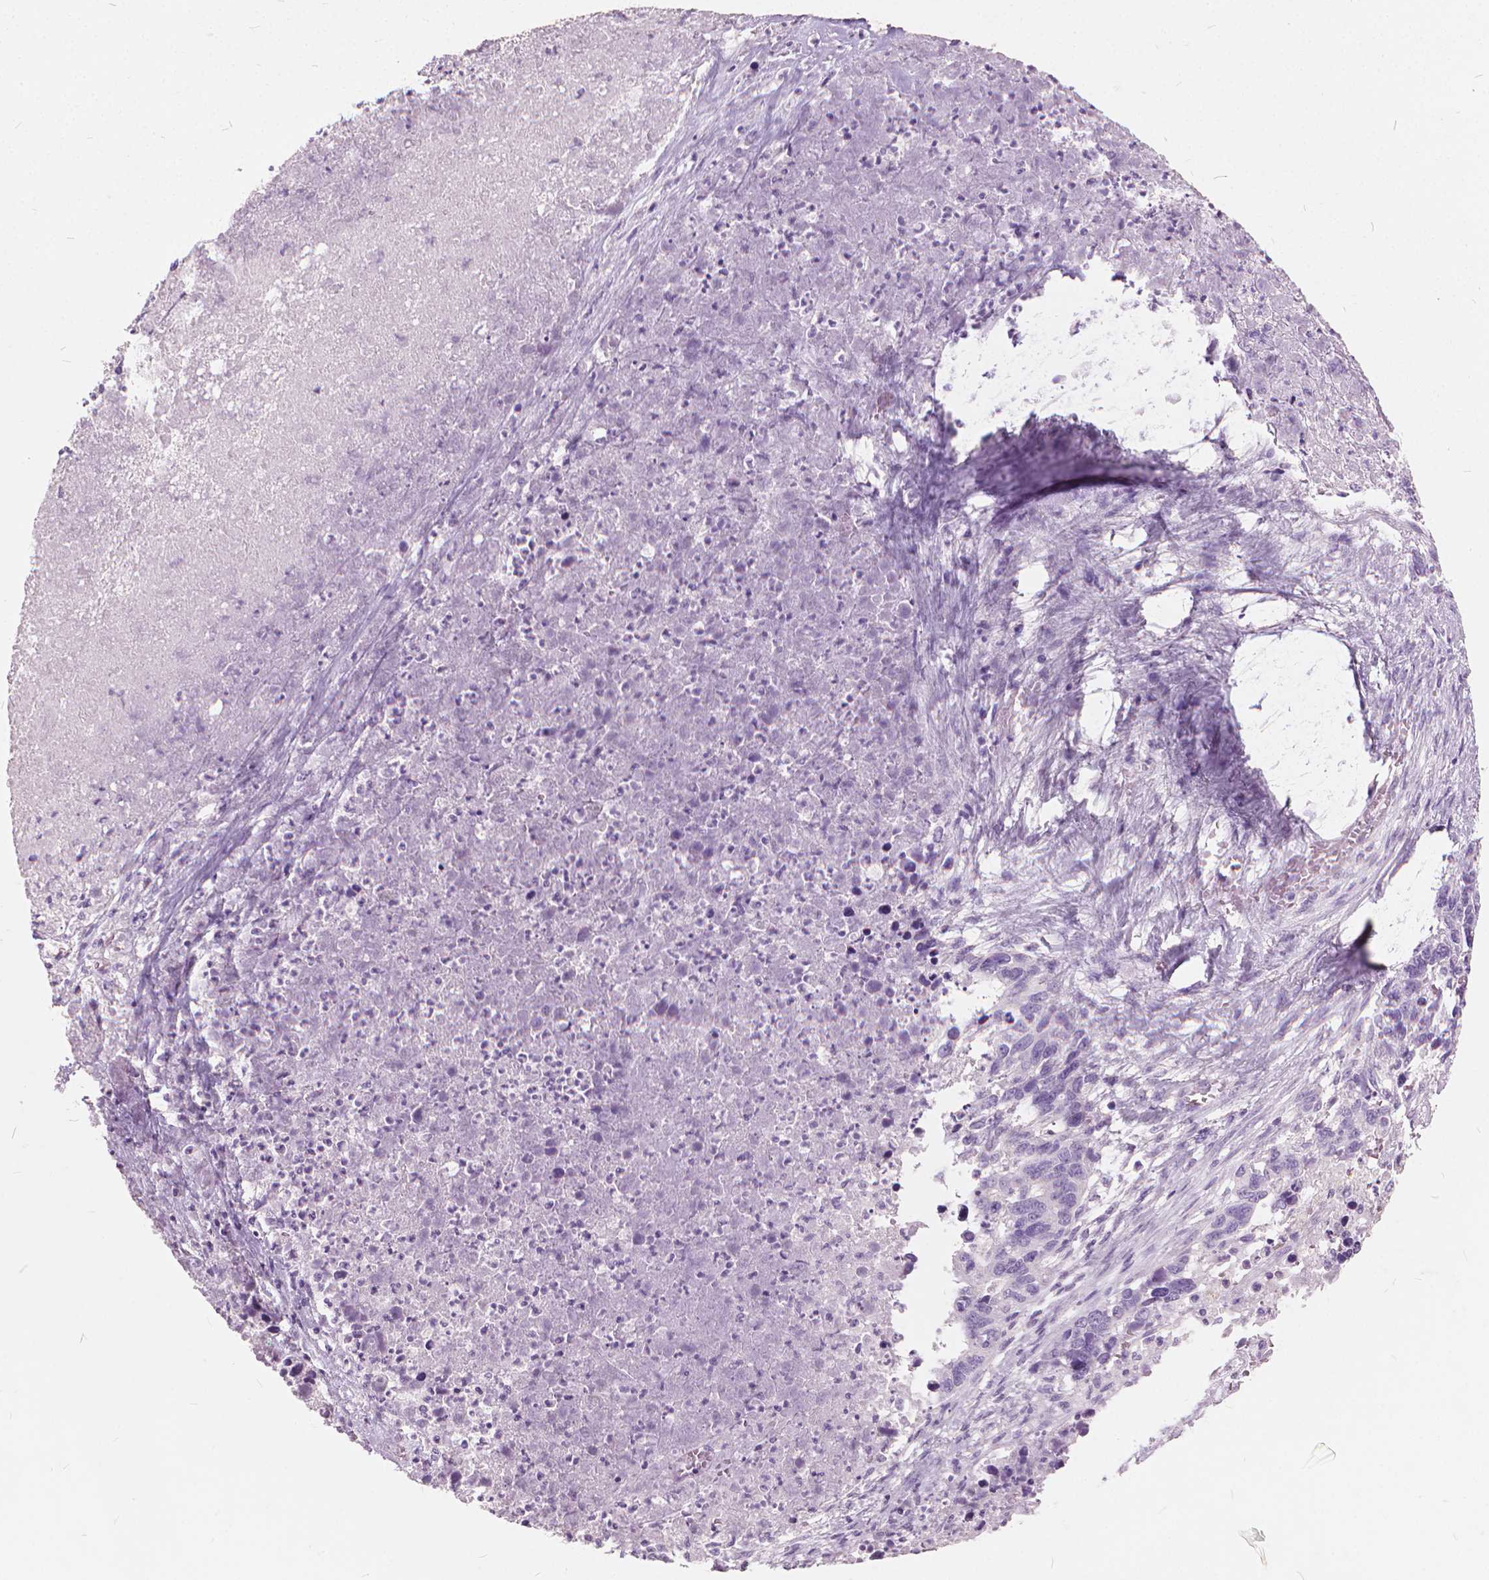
{"staining": {"intensity": "negative", "quantity": "none", "location": "none"}, "tissue": "ovarian cancer", "cell_type": "Tumor cells", "image_type": "cancer", "snomed": [{"axis": "morphology", "description": "Cystadenocarcinoma, serous, NOS"}, {"axis": "topography", "description": "Ovary"}], "caption": "High power microscopy photomicrograph of an immunohistochemistry (IHC) photomicrograph of ovarian cancer, revealing no significant expression in tumor cells.", "gene": "DNM1", "patient": {"sex": "female", "age": 69}}